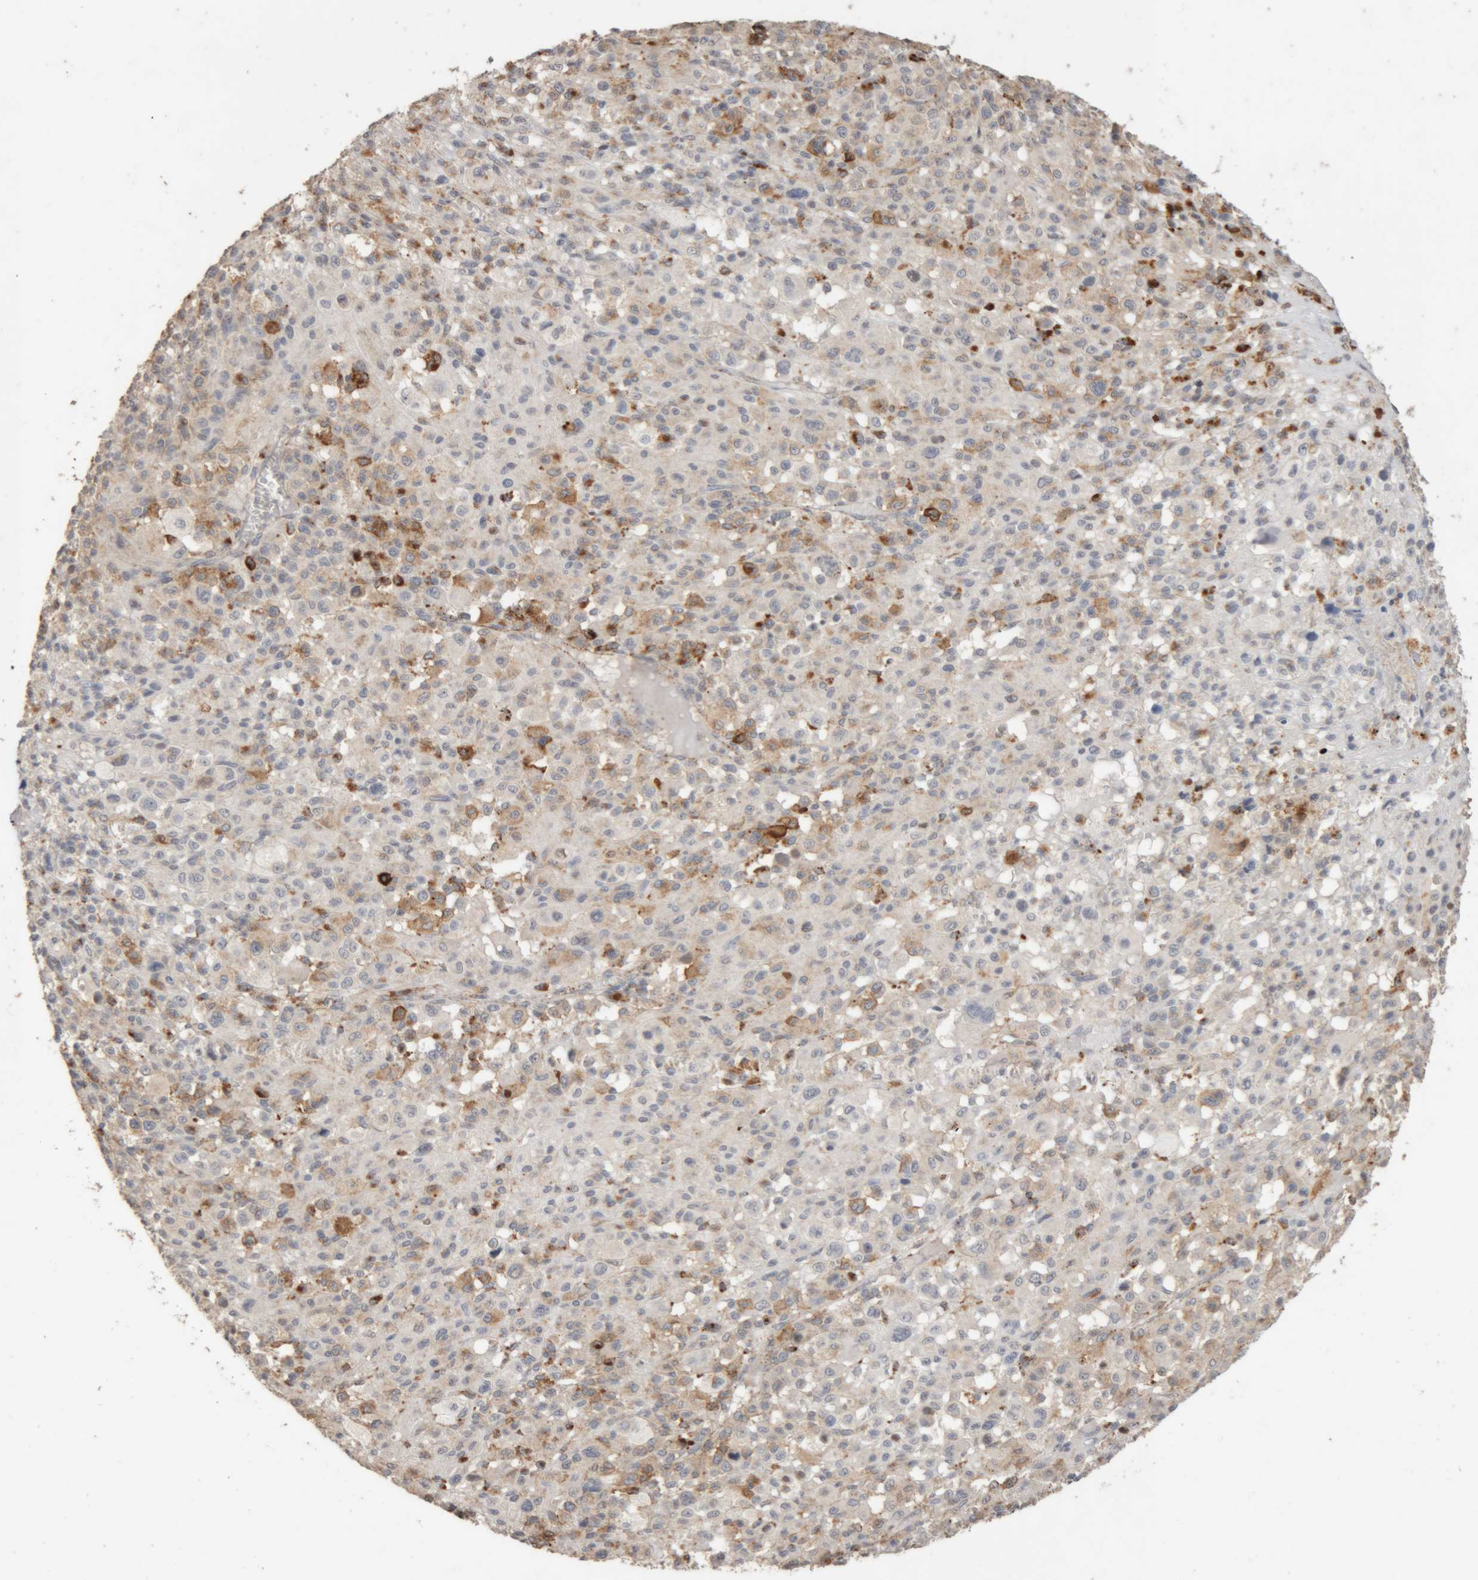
{"staining": {"intensity": "moderate", "quantity": "<25%", "location": "cytoplasmic/membranous"}, "tissue": "melanoma", "cell_type": "Tumor cells", "image_type": "cancer", "snomed": [{"axis": "morphology", "description": "Malignant melanoma, Metastatic site"}, {"axis": "topography", "description": "Skin"}], "caption": "Moderate cytoplasmic/membranous staining for a protein is appreciated in about <25% of tumor cells of melanoma using immunohistochemistry (IHC).", "gene": "ARSA", "patient": {"sex": "female", "age": 74}}